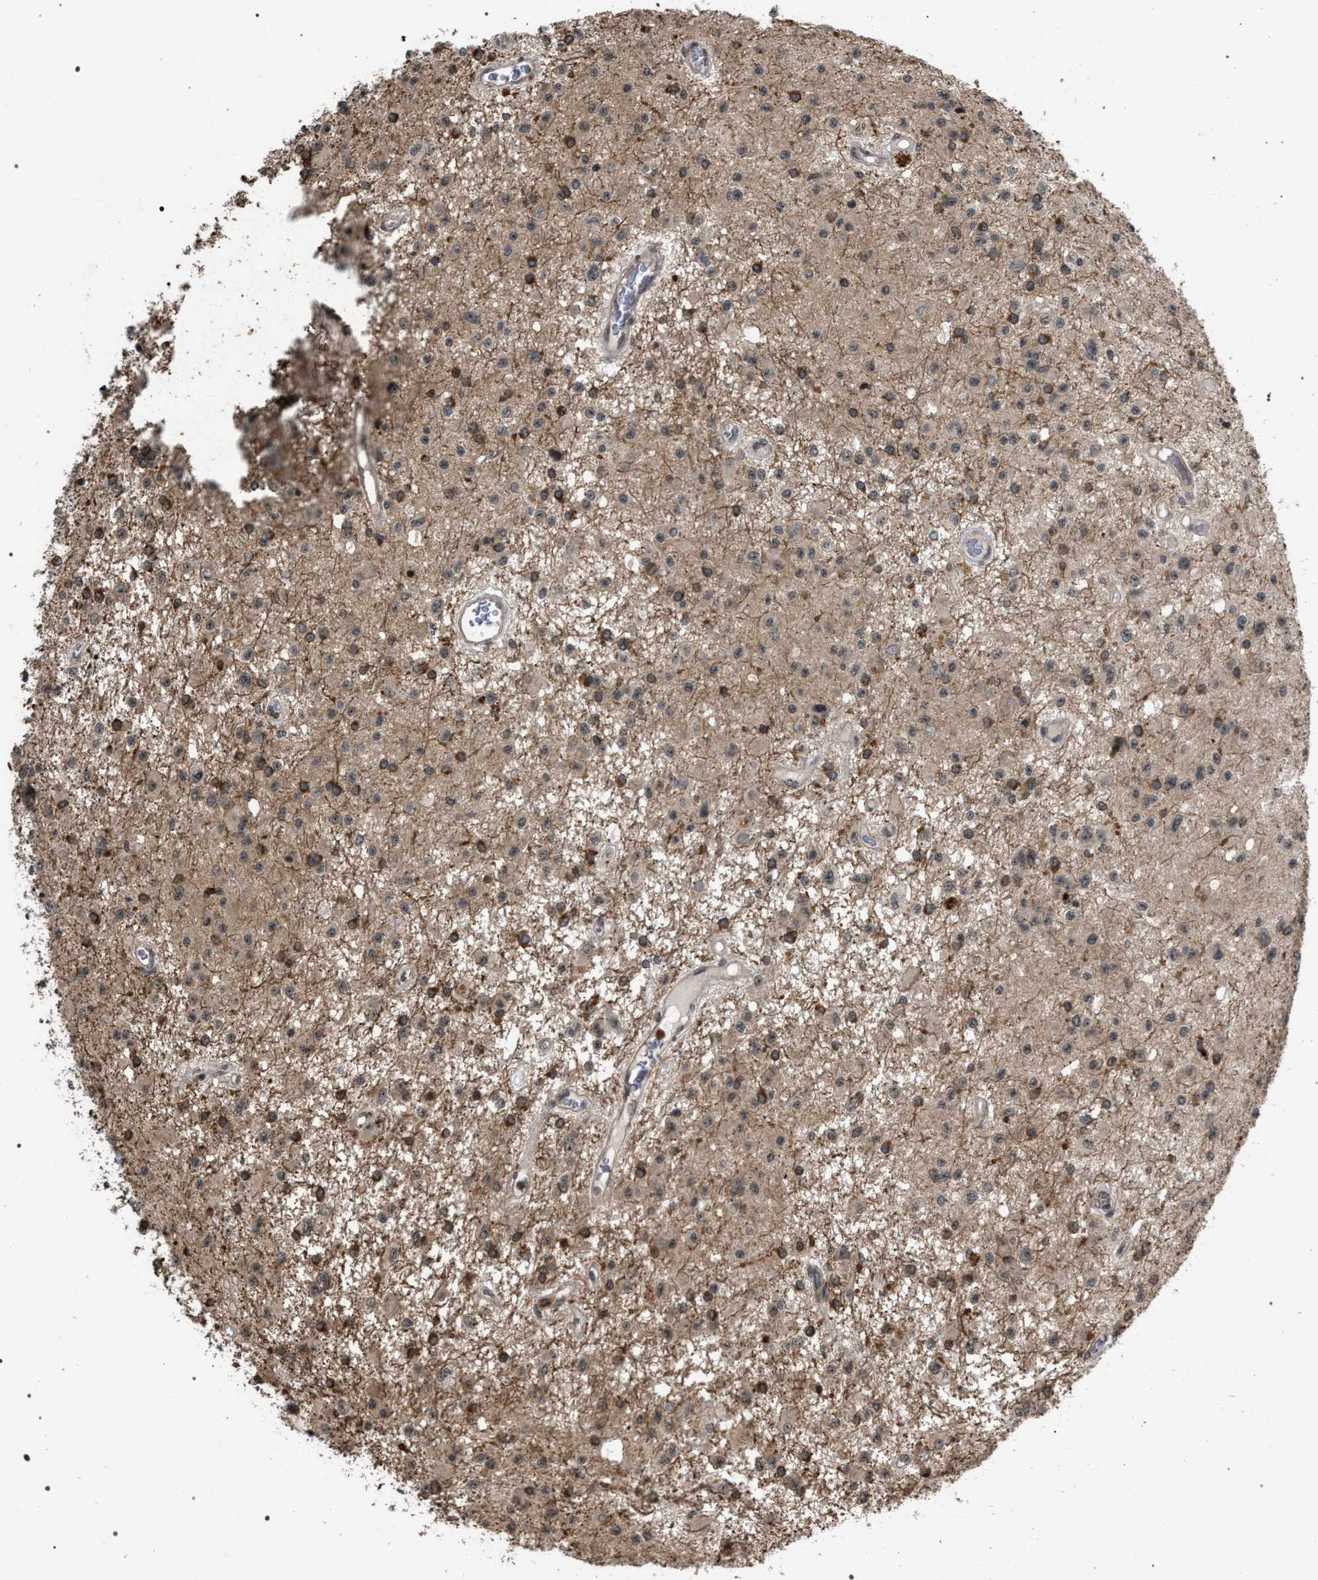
{"staining": {"intensity": "strong", "quantity": "25%-75%", "location": "cytoplasmic/membranous"}, "tissue": "glioma", "cell_type": "Tumor cells", "image_type": "cancer", "snomed": [{"axis": "morphology", "description": "Glioma, malignant, Low grade"}, {"axis": "topography", "description": "Brain"}], "caption": "Human glioma stained with a brown dye demonstrates strong cytoplasmic/membranous positive expression in approximately 25%-75% of tumor cells.", "gene": "IRAK4", "patient": {"sex": "male", "age": 58}}